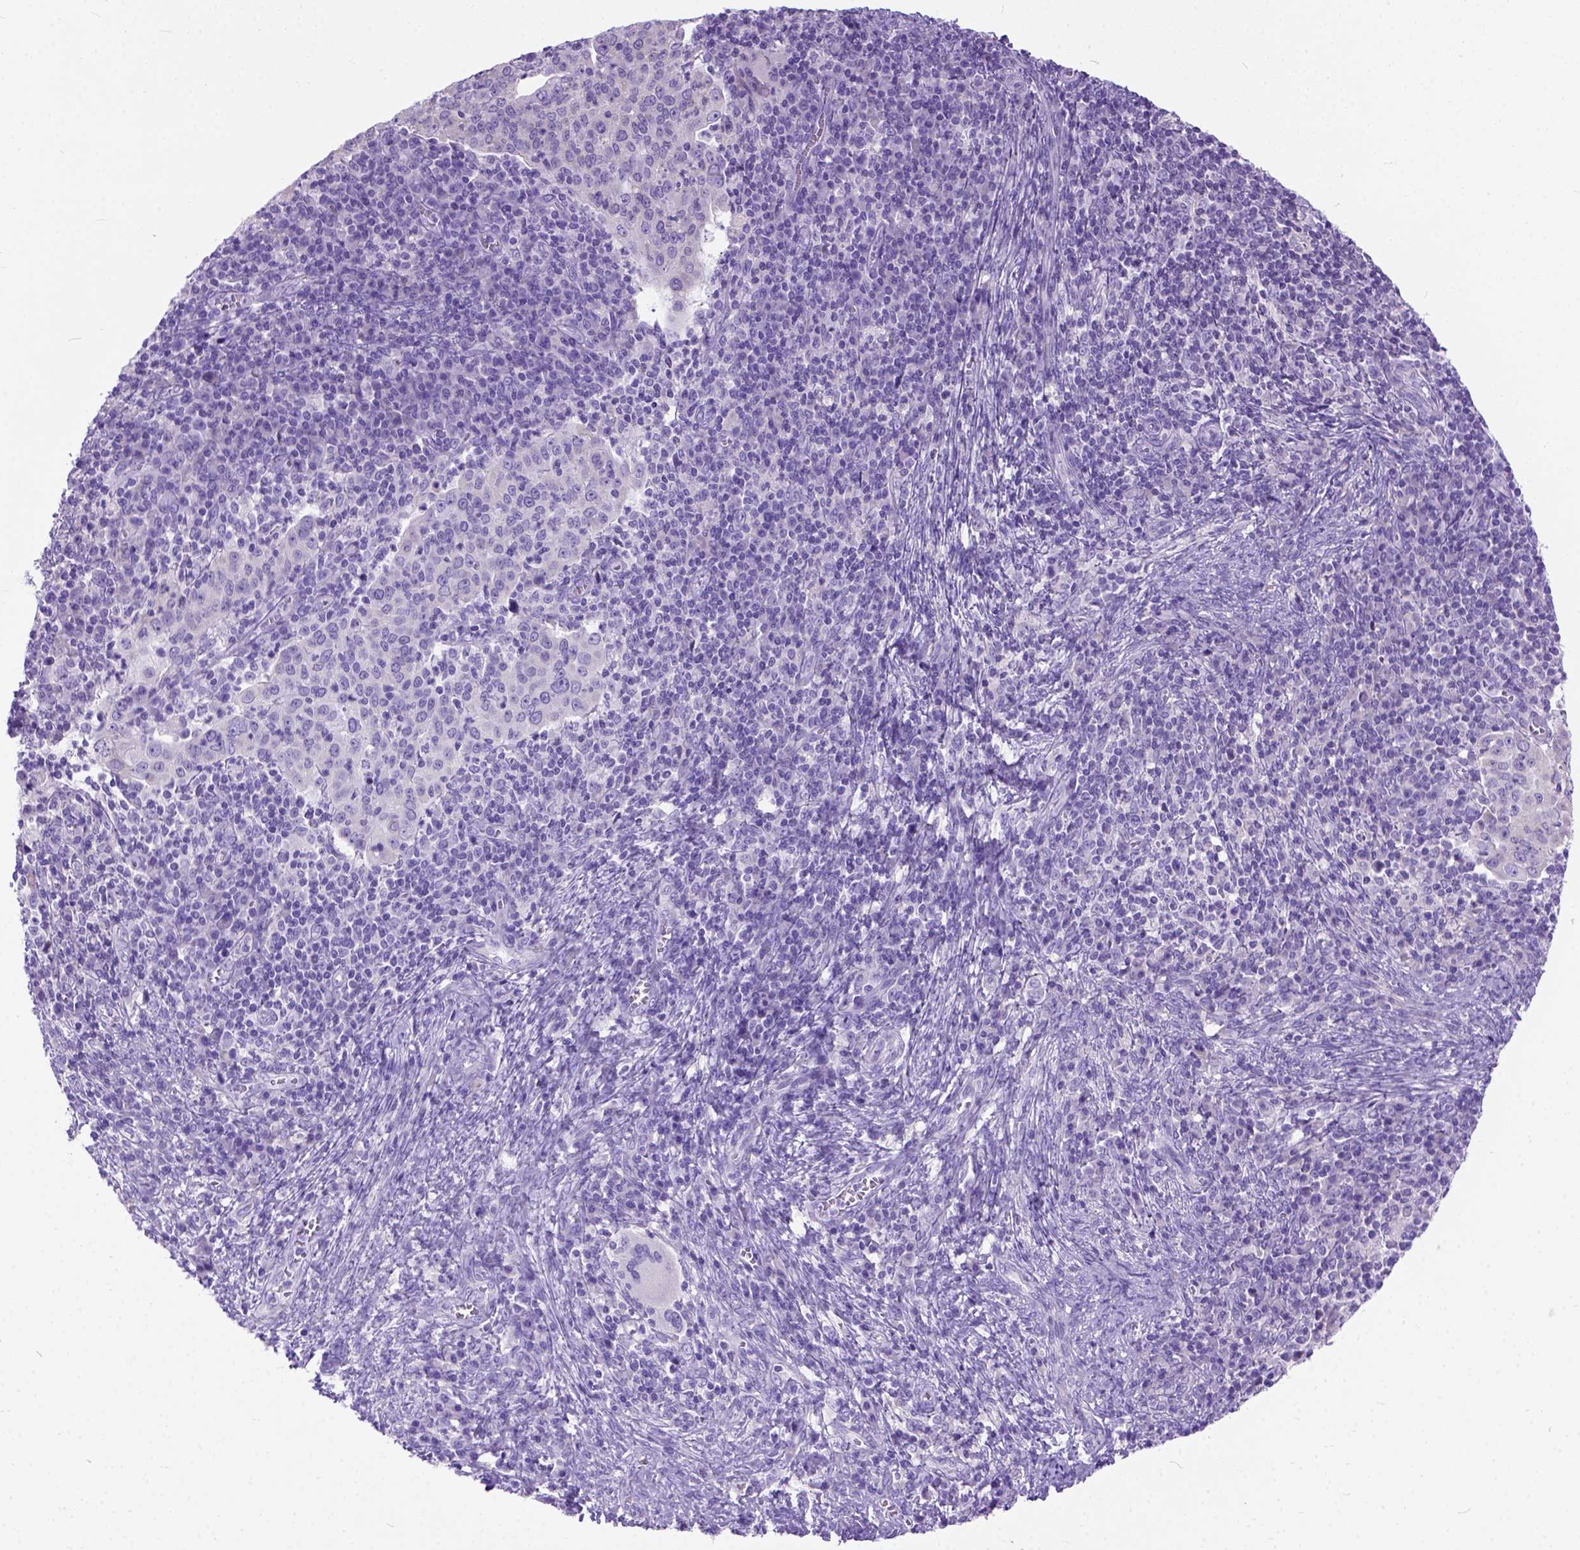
{"staining": {"intensity": "negative", "quantity": "none", "location": "none"}, "tissue": "cervical cancer", "cell_type": "Tumor cells", "image_type": "cancer", "snomed": [{"axis": "morphology", "description": "Squamous cell carcinoma, NOS"}, {"axis": "topography", "description": "Cervix"}], "caption": "High magnification brightfield microscopy of cervical cancer (squamous cell carcinoma) stained with DAB (brown) and counterstained with hematoxylin (blue): tumor cells show no significant staining.", "gene": "ODAD3", "patient": {"sex": "female", "age": 39}}